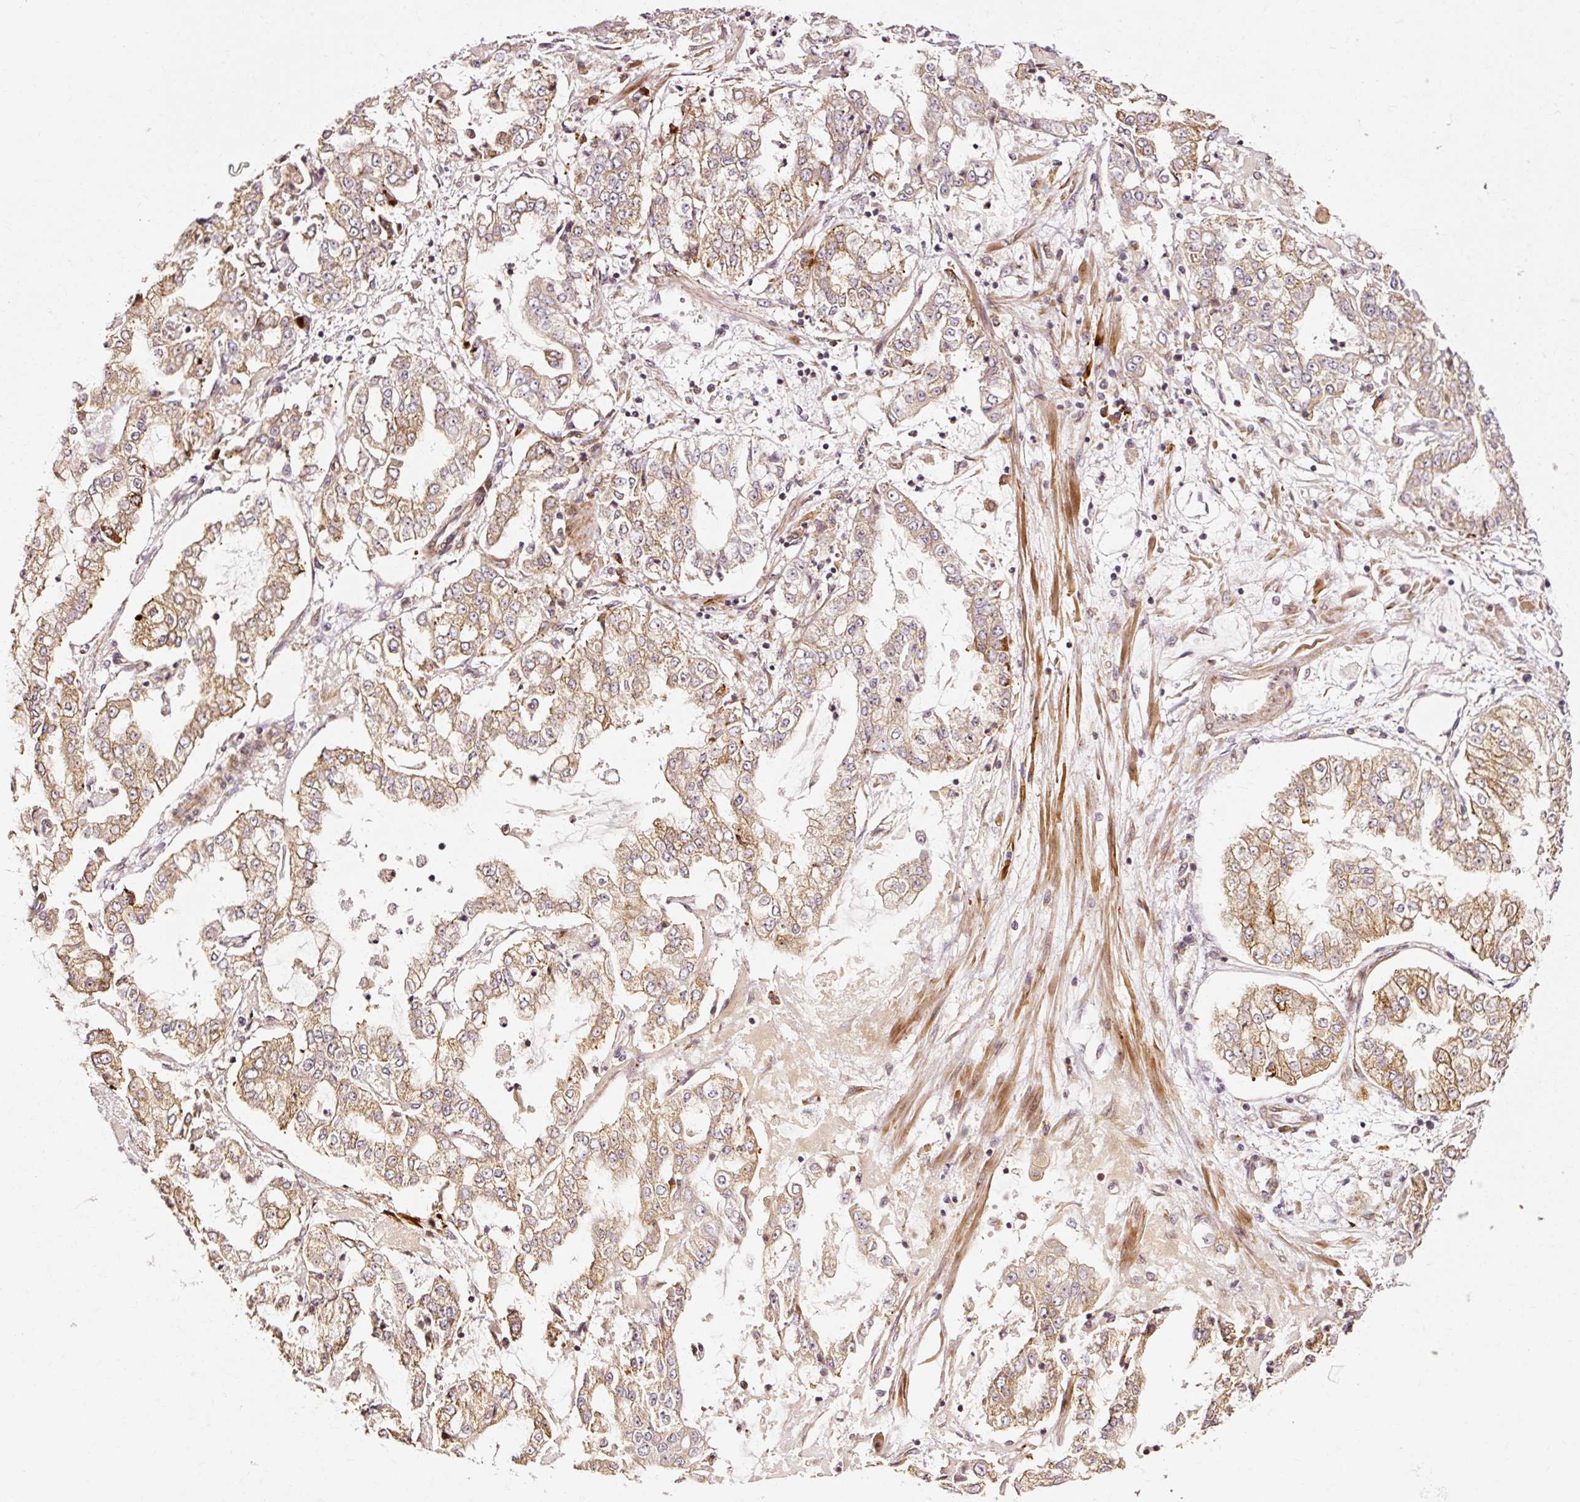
{"staining": {"intensity": "moderate", "quantity": ">75%", "location": "cytoplasmic/membranous"}, "tissue": "stomach cancer", "cell_type": "Tumor cells", "image_type": "cancer", "snomed": [{"axis": "morphology", "description": "Adenocarcinoma, NOS"}, {"axis": "topography", "description": "Stomach"}], "caption": "DAB immunohistochemical staining of stomach adenocarcinoma shows moderate cytoplasmic/membranous protein positivity in about >75% of tumor cells.", "gene": "NAPA", "patient": {"sex": "male", "age": 76}}